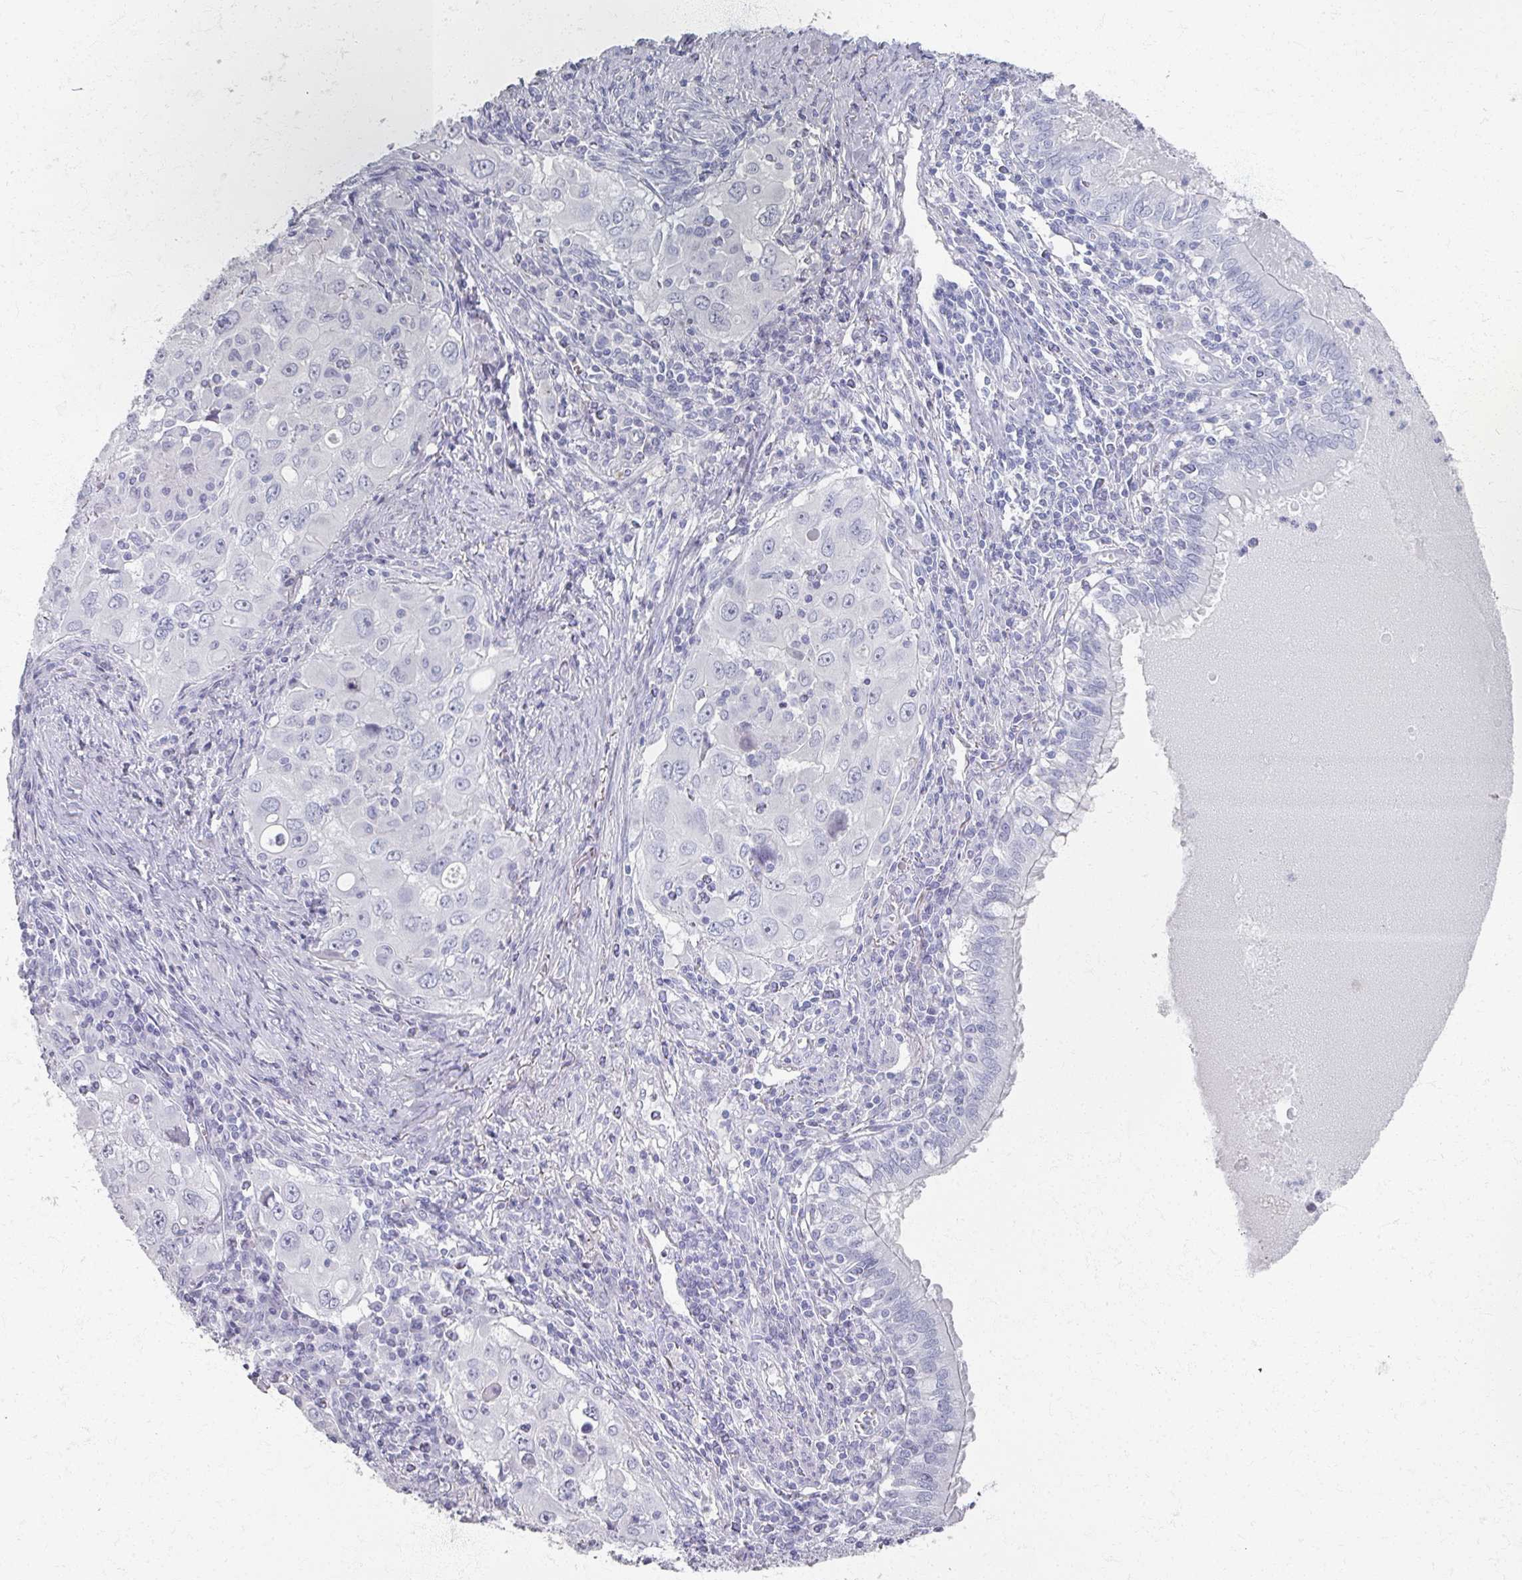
{"staining": {"intensity": "negative", "quantity": "none", "location": "none"}, "tissue": "lung cancer", "cell_type": "Tumor cells", "image_type": "cancer", "snomed": [{"axis": "morphology", "description": "Adenocarcinoma, NOS"}, {"axis": "morphology", "description": "Adenocarcinoma, metastatic, NOS"}, {"axis": "topography", "description": "Lymph node"}, {"axis": "topography", "description": "Lung"}], "caption": "There is no significant positivity in tumor cells of lung cancer.", "gene": "PSKH1", "patient": {"sex": "female", "age": 42}}